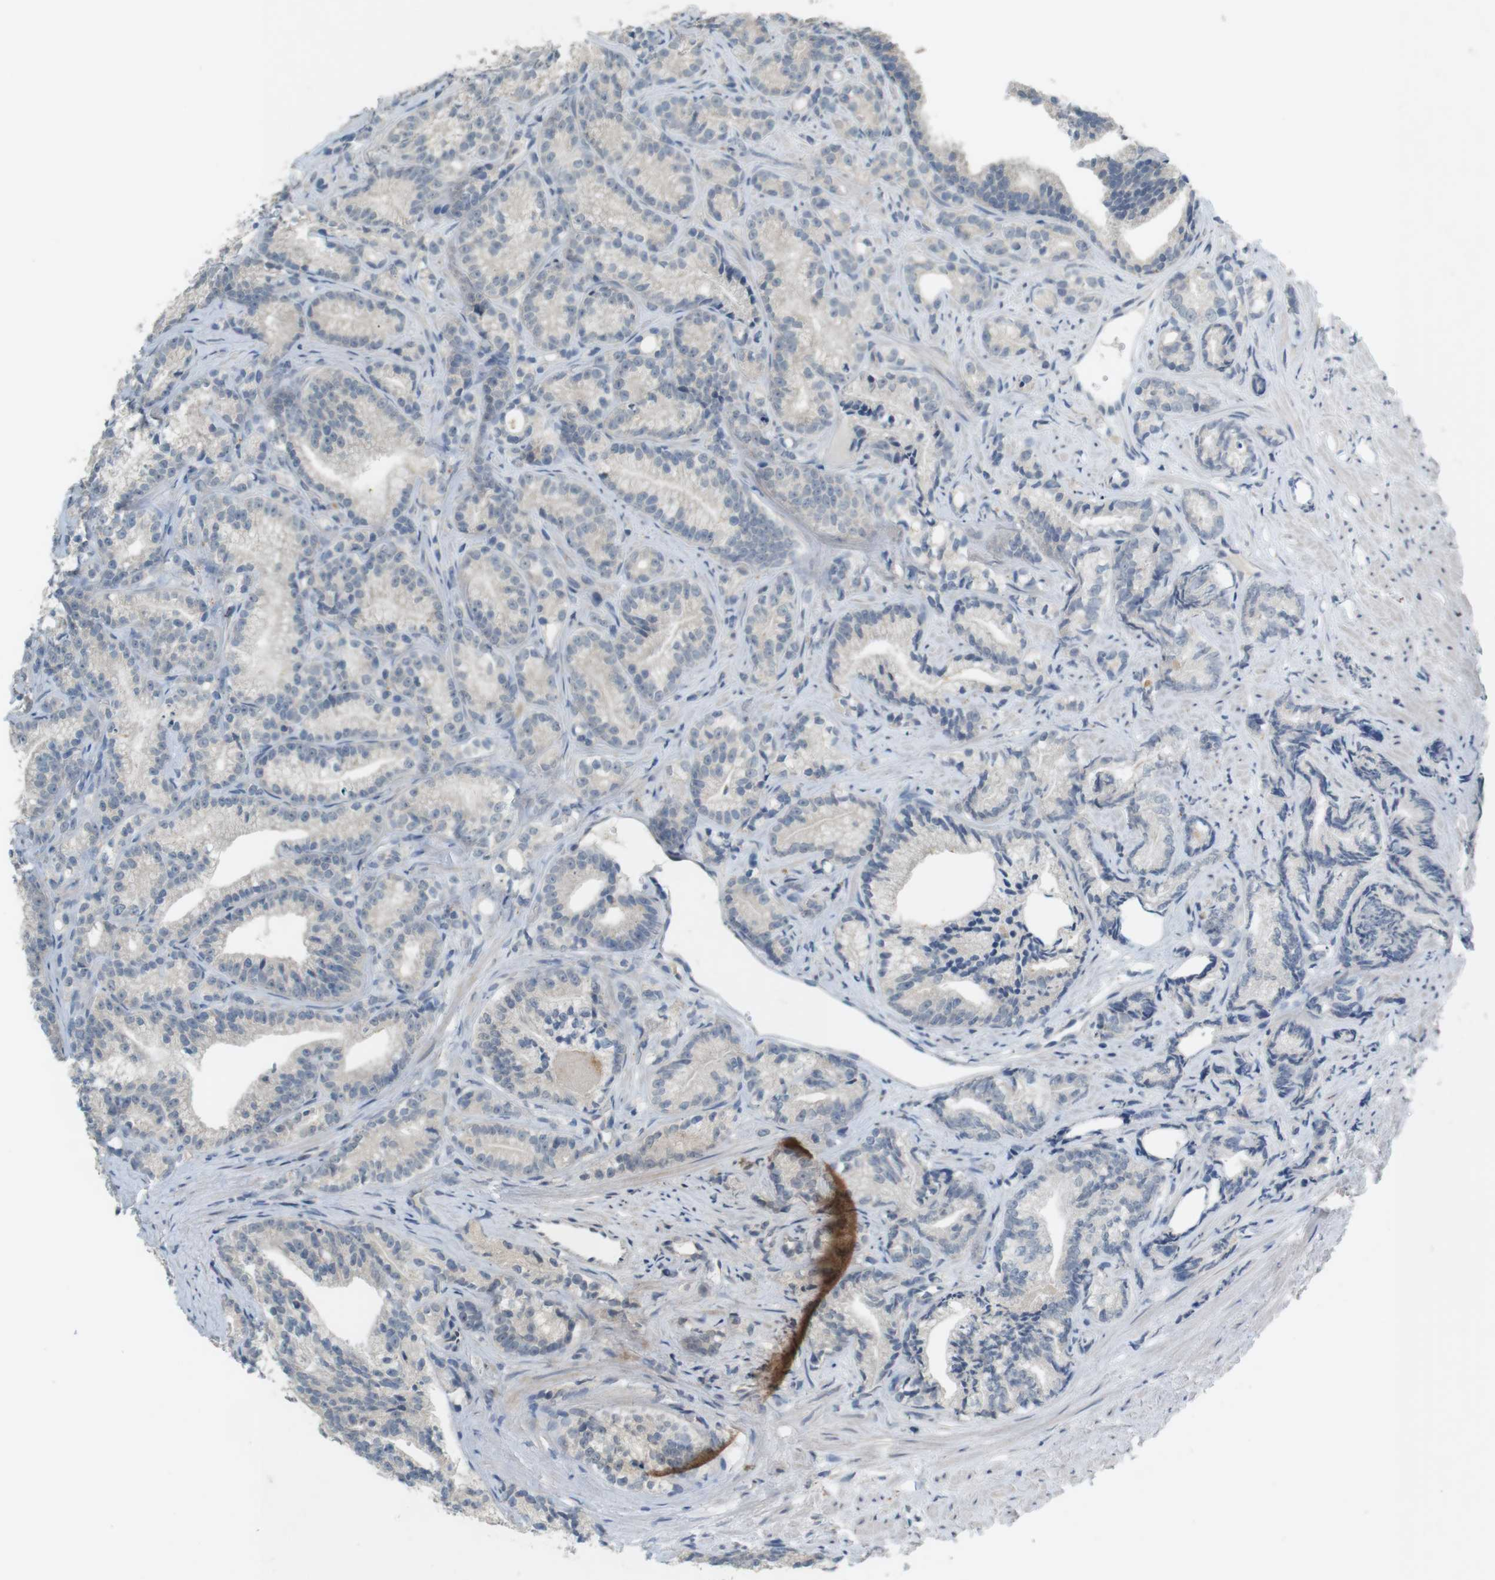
{"staining": {"intensity": "weak", "quantity": "<25%", "location": "cytoplasmic/membranous"}, "tissue": "prostate cancer", "cell_type": "Tumor cells", "image_type": "cancer", "snomed": [{"axis": "morphology", "description": "Adenocarcinoma, Low grade"}, {"axis": "topography", "description": "Prostate"}], "caption": "This is an immunohistochemistry (IHC) image of prostate cancer. There is no staining in tumor cells.", "gene": "MUC5B", "patient": {"sex": "male", "age": 89}}